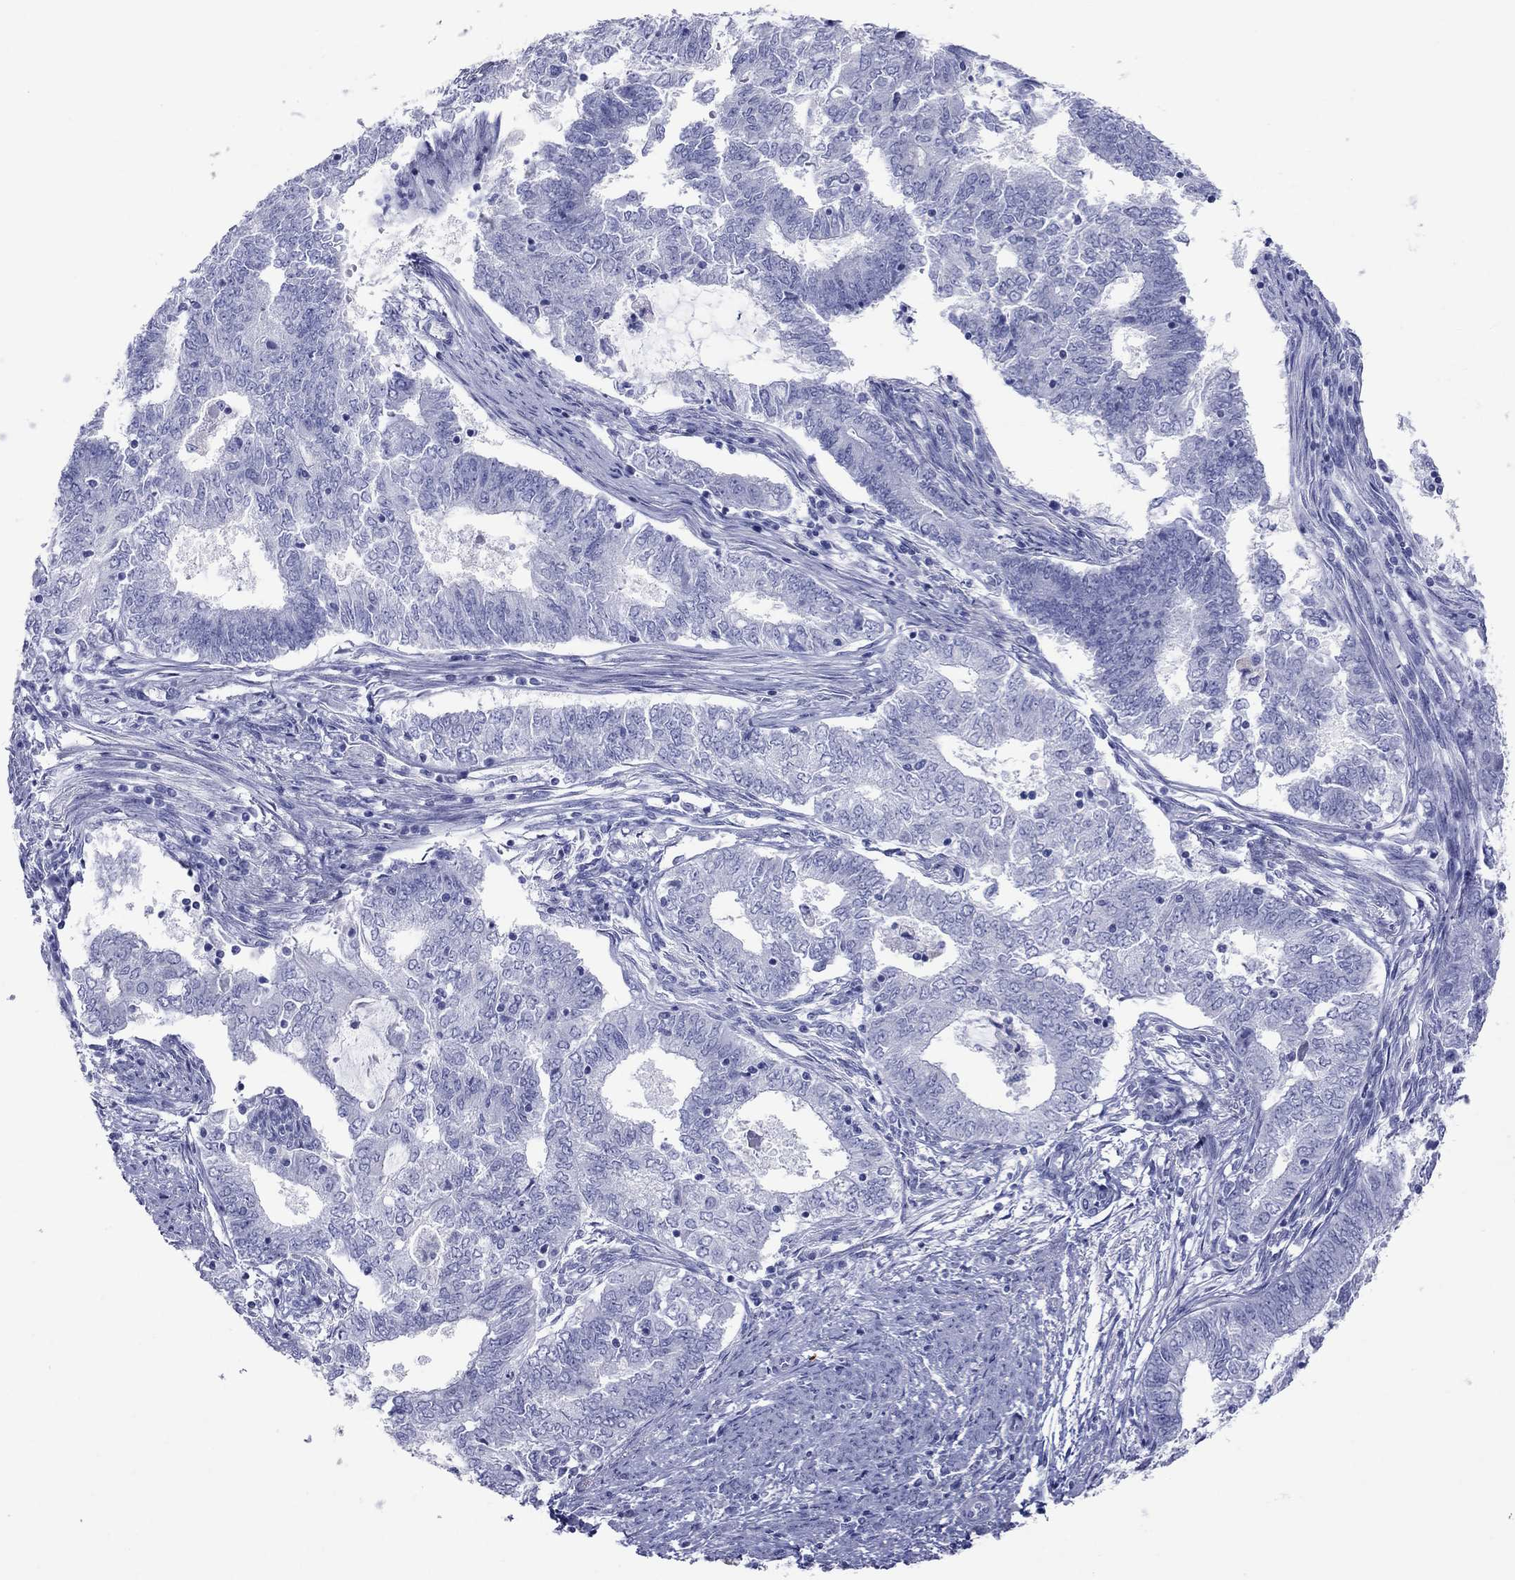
{"staining": {"intensity": "negative", "quantity": "none", "location": "none"}, "tissue": "endometrial cancer", "cell_type": "Tumor cells", "image_type": "cancer", "snomed": [{"axis": "morphology", "description": "Adenocarcinoma, NOS"}, {"axis": "topography", "description": "Endometrium"}], "caption": "Photomicrograph shows no significant protein staining in tumor cells of adenocarcinoma (endometrial).", "gene": "ATP4A", "patient": {"sex": "female", "age": 62}}